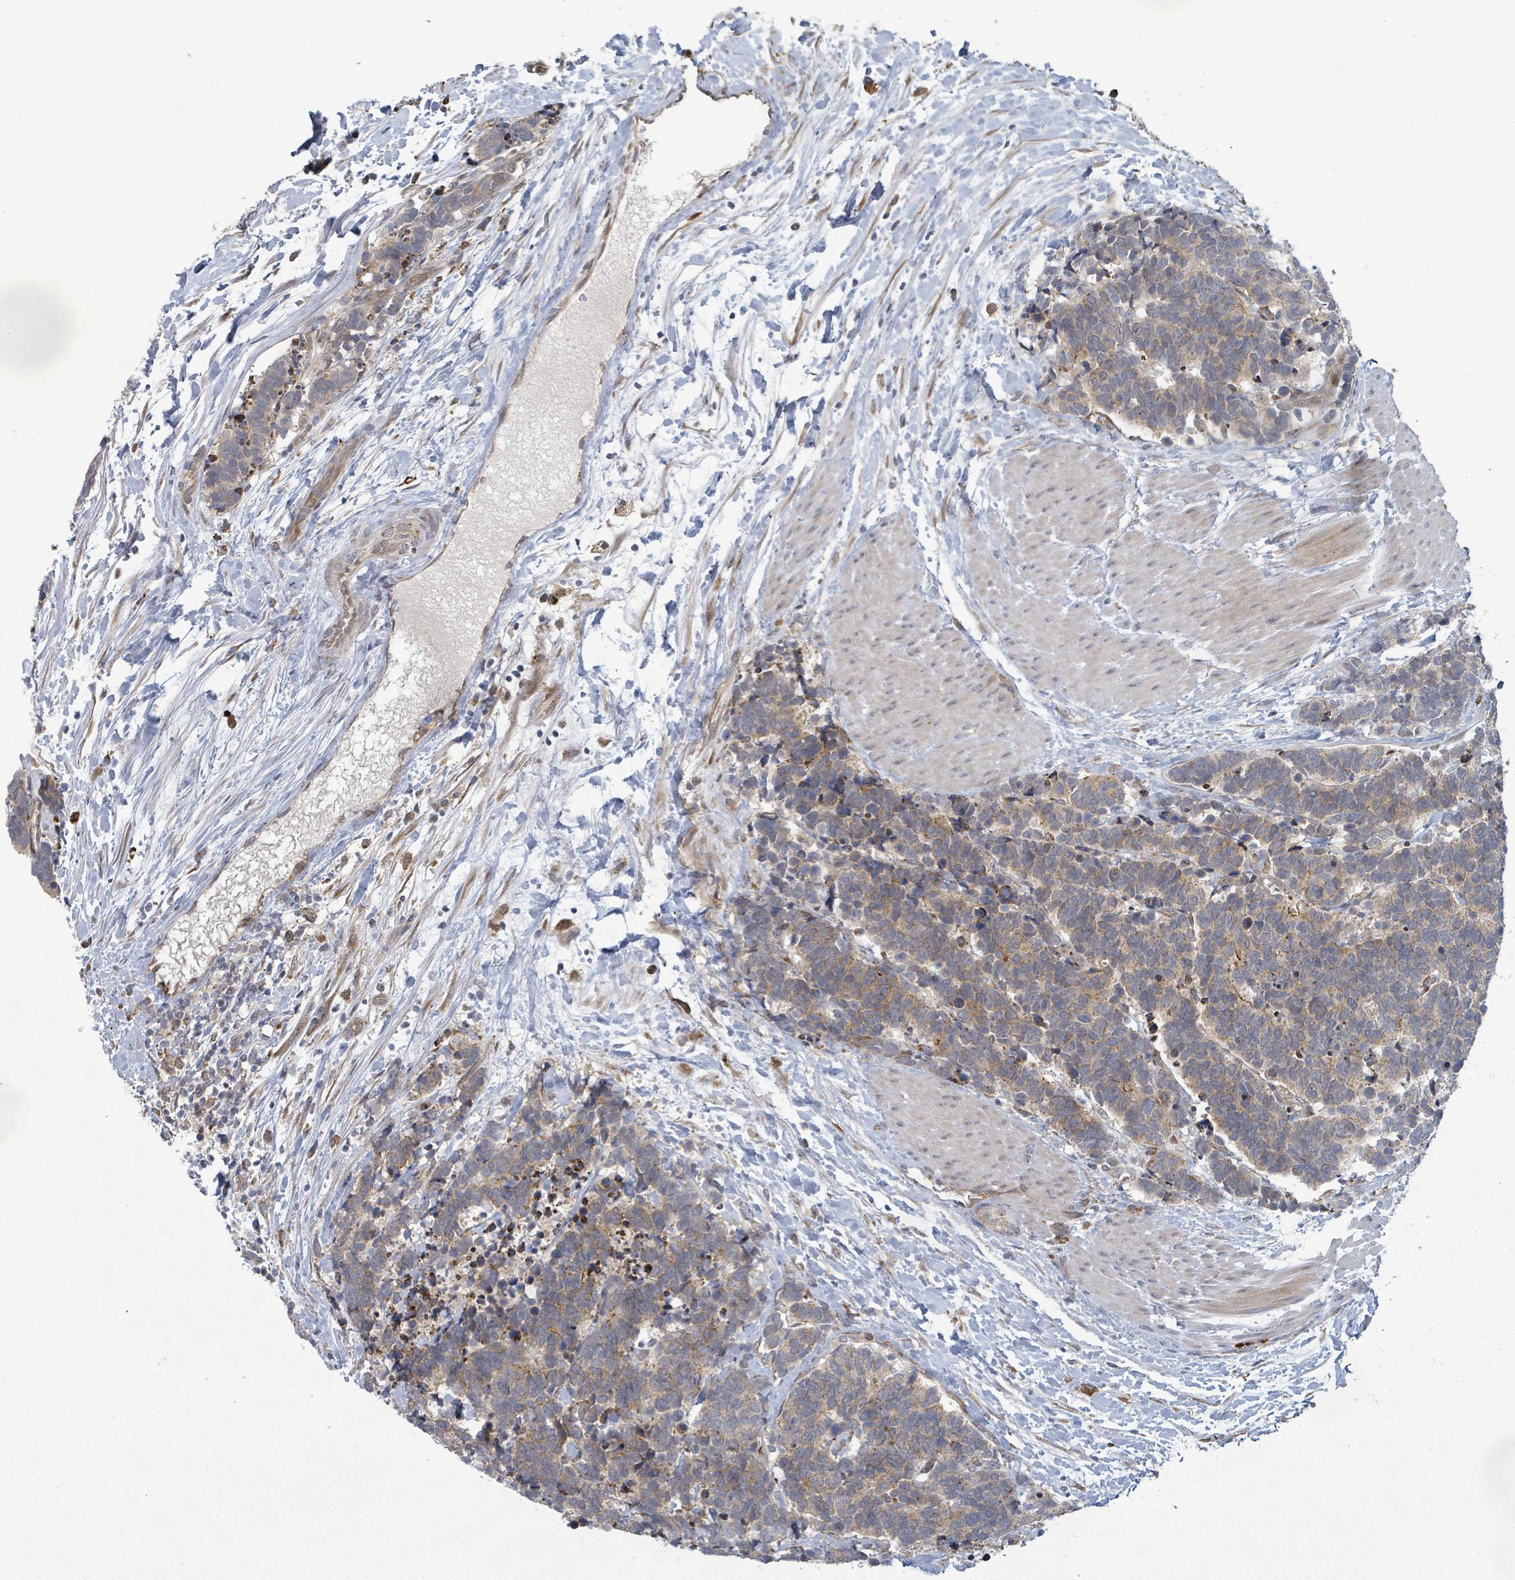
{"staining": {"intensity": "weak", "quantity": ">75%", "location": "cytoplasmic/membranous"}, "tissue": "carcinoid", "cell_type": "Tumor cells", "image_type": "cancer", "snomed": [{"axis": "morphology", "description": "Carcinoma, NOS"}, {"axis": "morphology", "description": "Carcinoid, malignant, NOS"}, {"axis": "topography", "description": "Prostate"}], "caption": "Carcinoma was stained to show a protein in brown. There is low levels of weak cytoplasmic/membranous staining in approximately >75% of tumor cells.", "gene": "SHROOM2", "patient": {"sex": "male", "age": 57}}